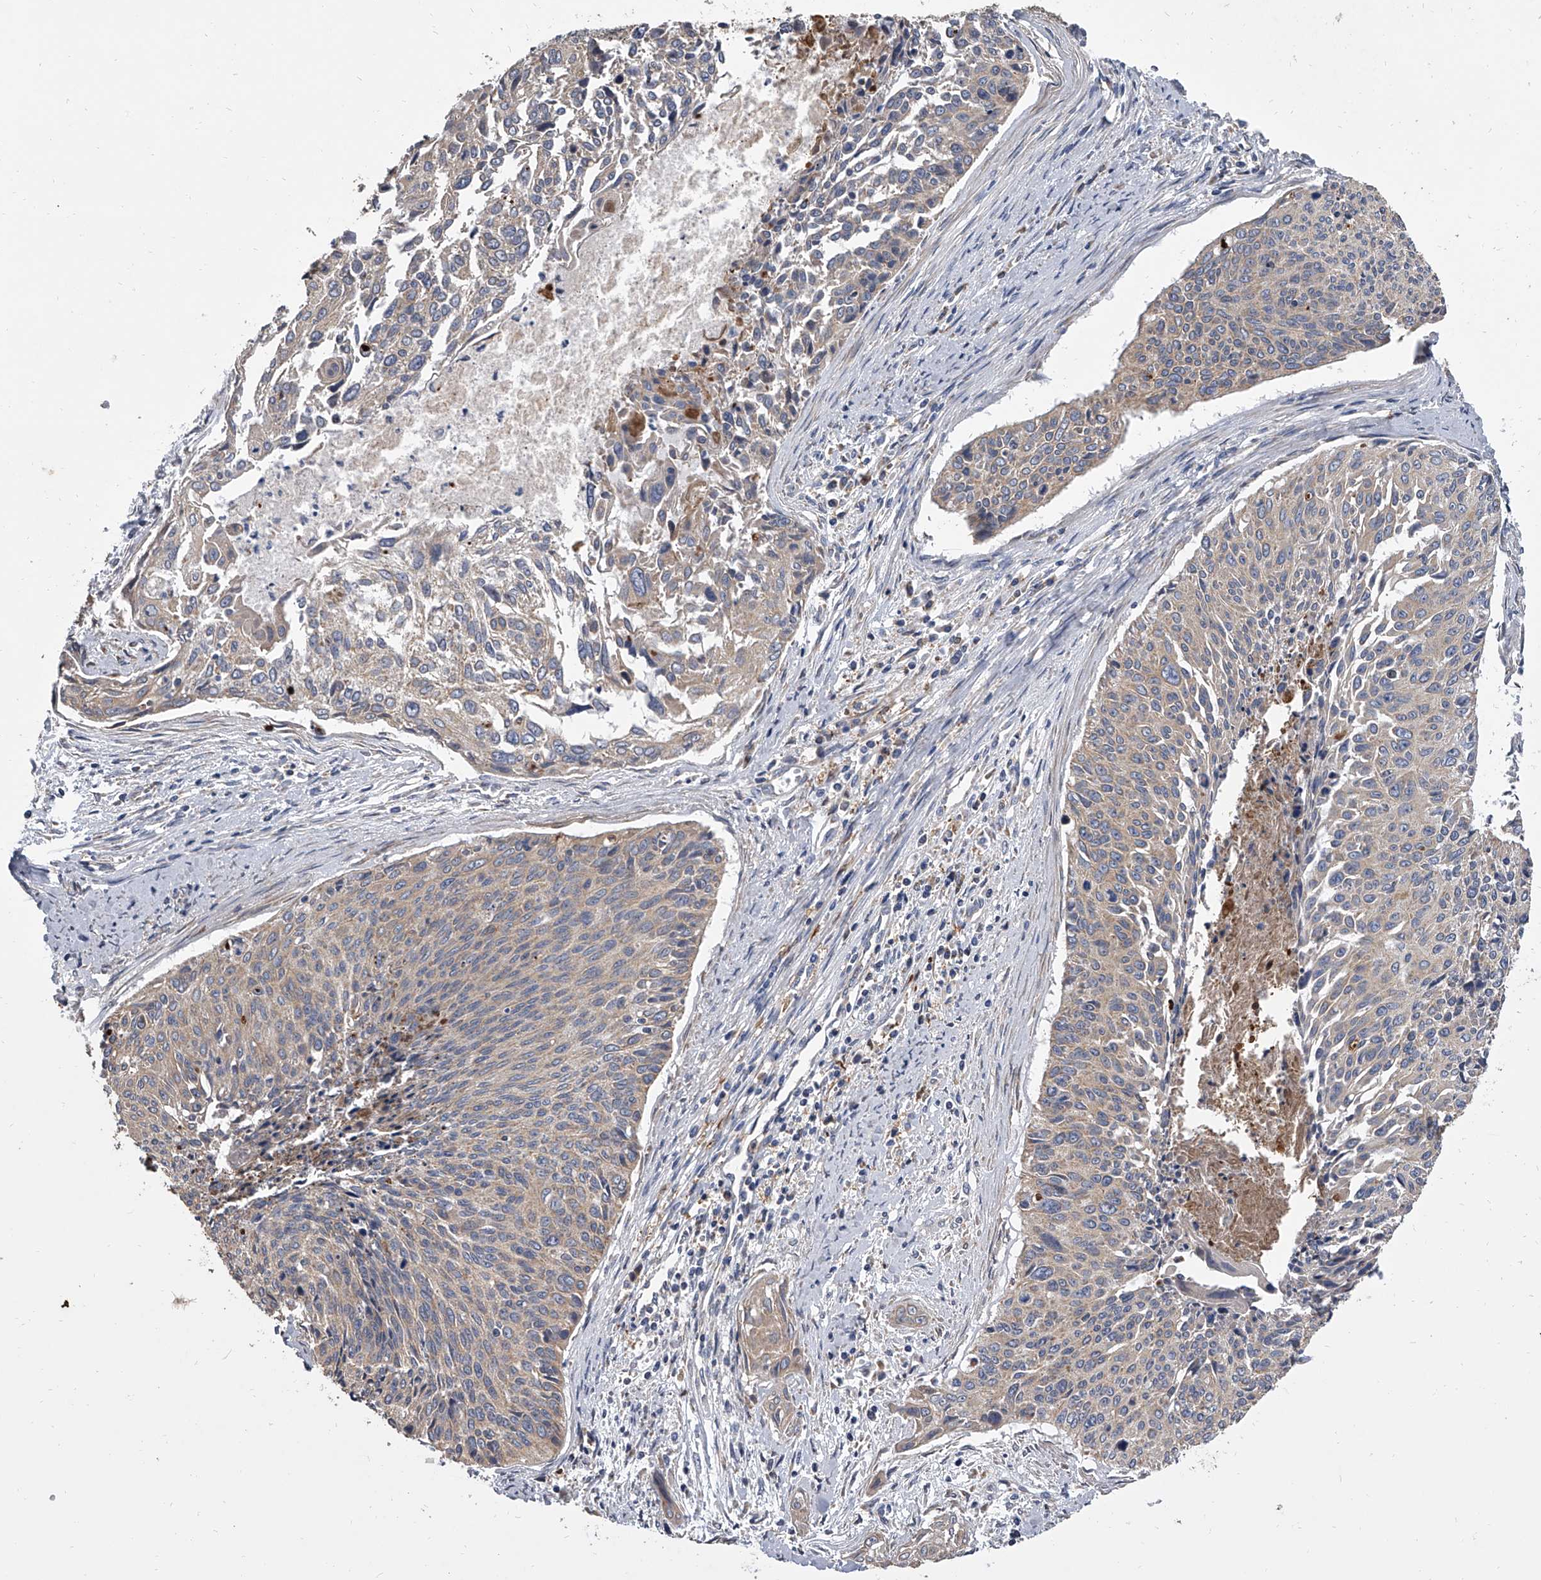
{"staining": {"intensity": "negative", "quantity": "none", "location": "none"}, "tissue": "cervical cancer", "cell_type": "Tumor cells", "image_type": "cancer", "snomed": [{"axis": "morphology", "description": "Squamous cell carcinoma, NOS"}, {"axis": "topography", "description": "Cervix"}], "caption": "The histopathology image displays no staining of tumor cells in cervical cancer.", "gene": "MRPL28", "patient": {"sex": "female", "age": 55}}